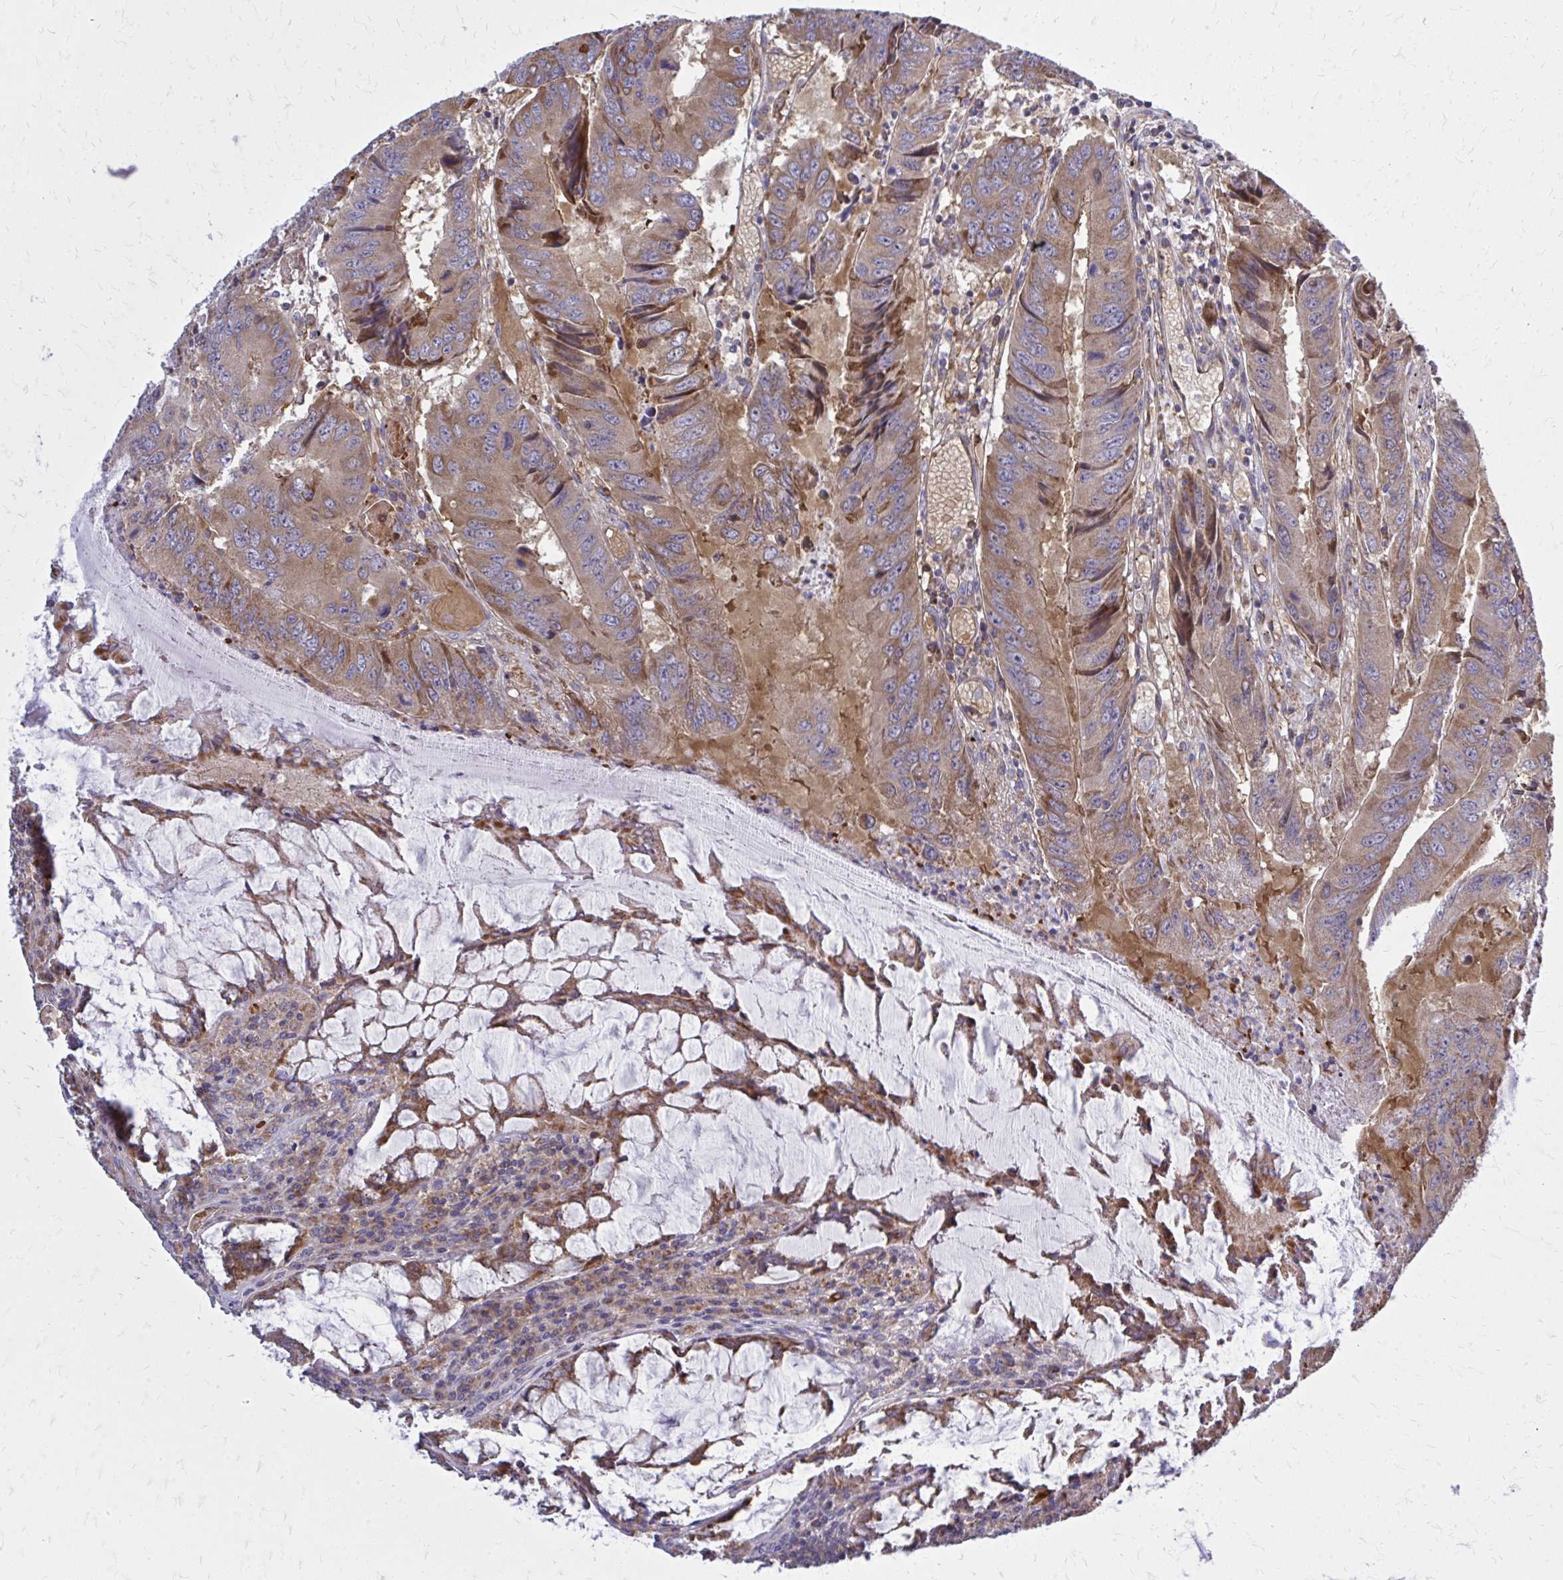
{"staining": {"intensity": "moderate", "quantity": ">75%", "location": "cytoplasmic/membranous"}, "tissue": "colorectal cancer", "cell_type": "Tumor cells", "image_type": "cancer", "snomed": [{"axis": "morphology", "description": "Adenocarcinoma, NOS"}, {"axis": "topography", "description": "Colon"}], "caption": "IHC of colorectal cancer (adenocarcinoma) displays medium levels of moderate cytoplasmic/membranous staining in about >75% of tumor cells. (DAB (3,3'-diaminobenzidine) IHC with brightfield microscopy, high magnification).", "gene": "PDK4", "patient": {"sex": "male", "age": 53}}